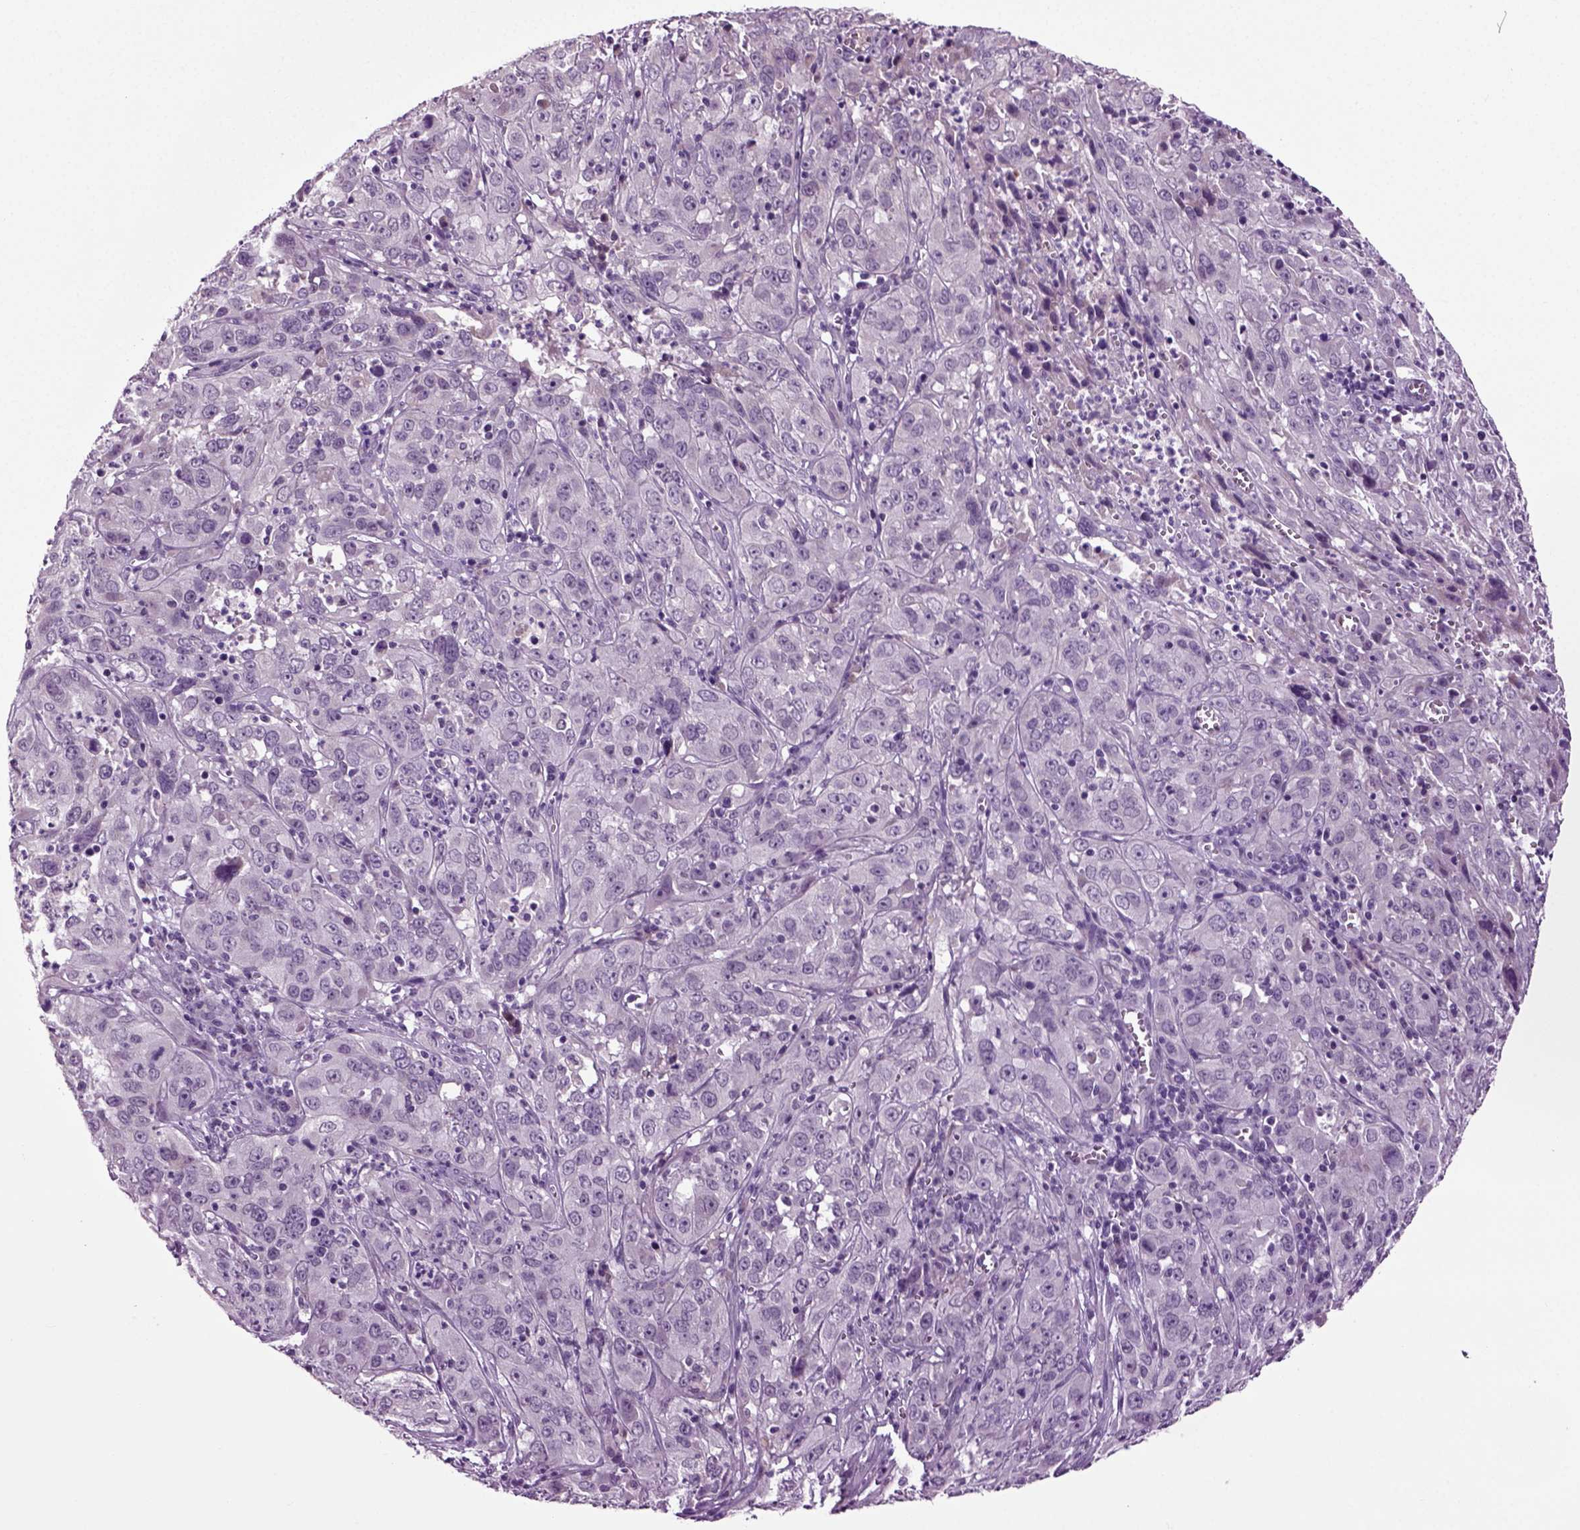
{"staining": {"intensity": "negative", "quantity": "none", "location": "none"}, "tissue": "cervical cancer", "cell_type": "Tumor cells", "image_type": "cancer", "snomed": [{"axis": "morphology", "description": "Squamous cell carcinoma, NOS"}, {"axis": "topography", "description": "Cervix"}], "caption": "DAB immunohistochemical staining of human cervical cancer (squamous cell carcinoma) reveals no significant expression in tumor cells.", "gene": "SPATA17", "patient": {"sex": "female", "age": 32}}